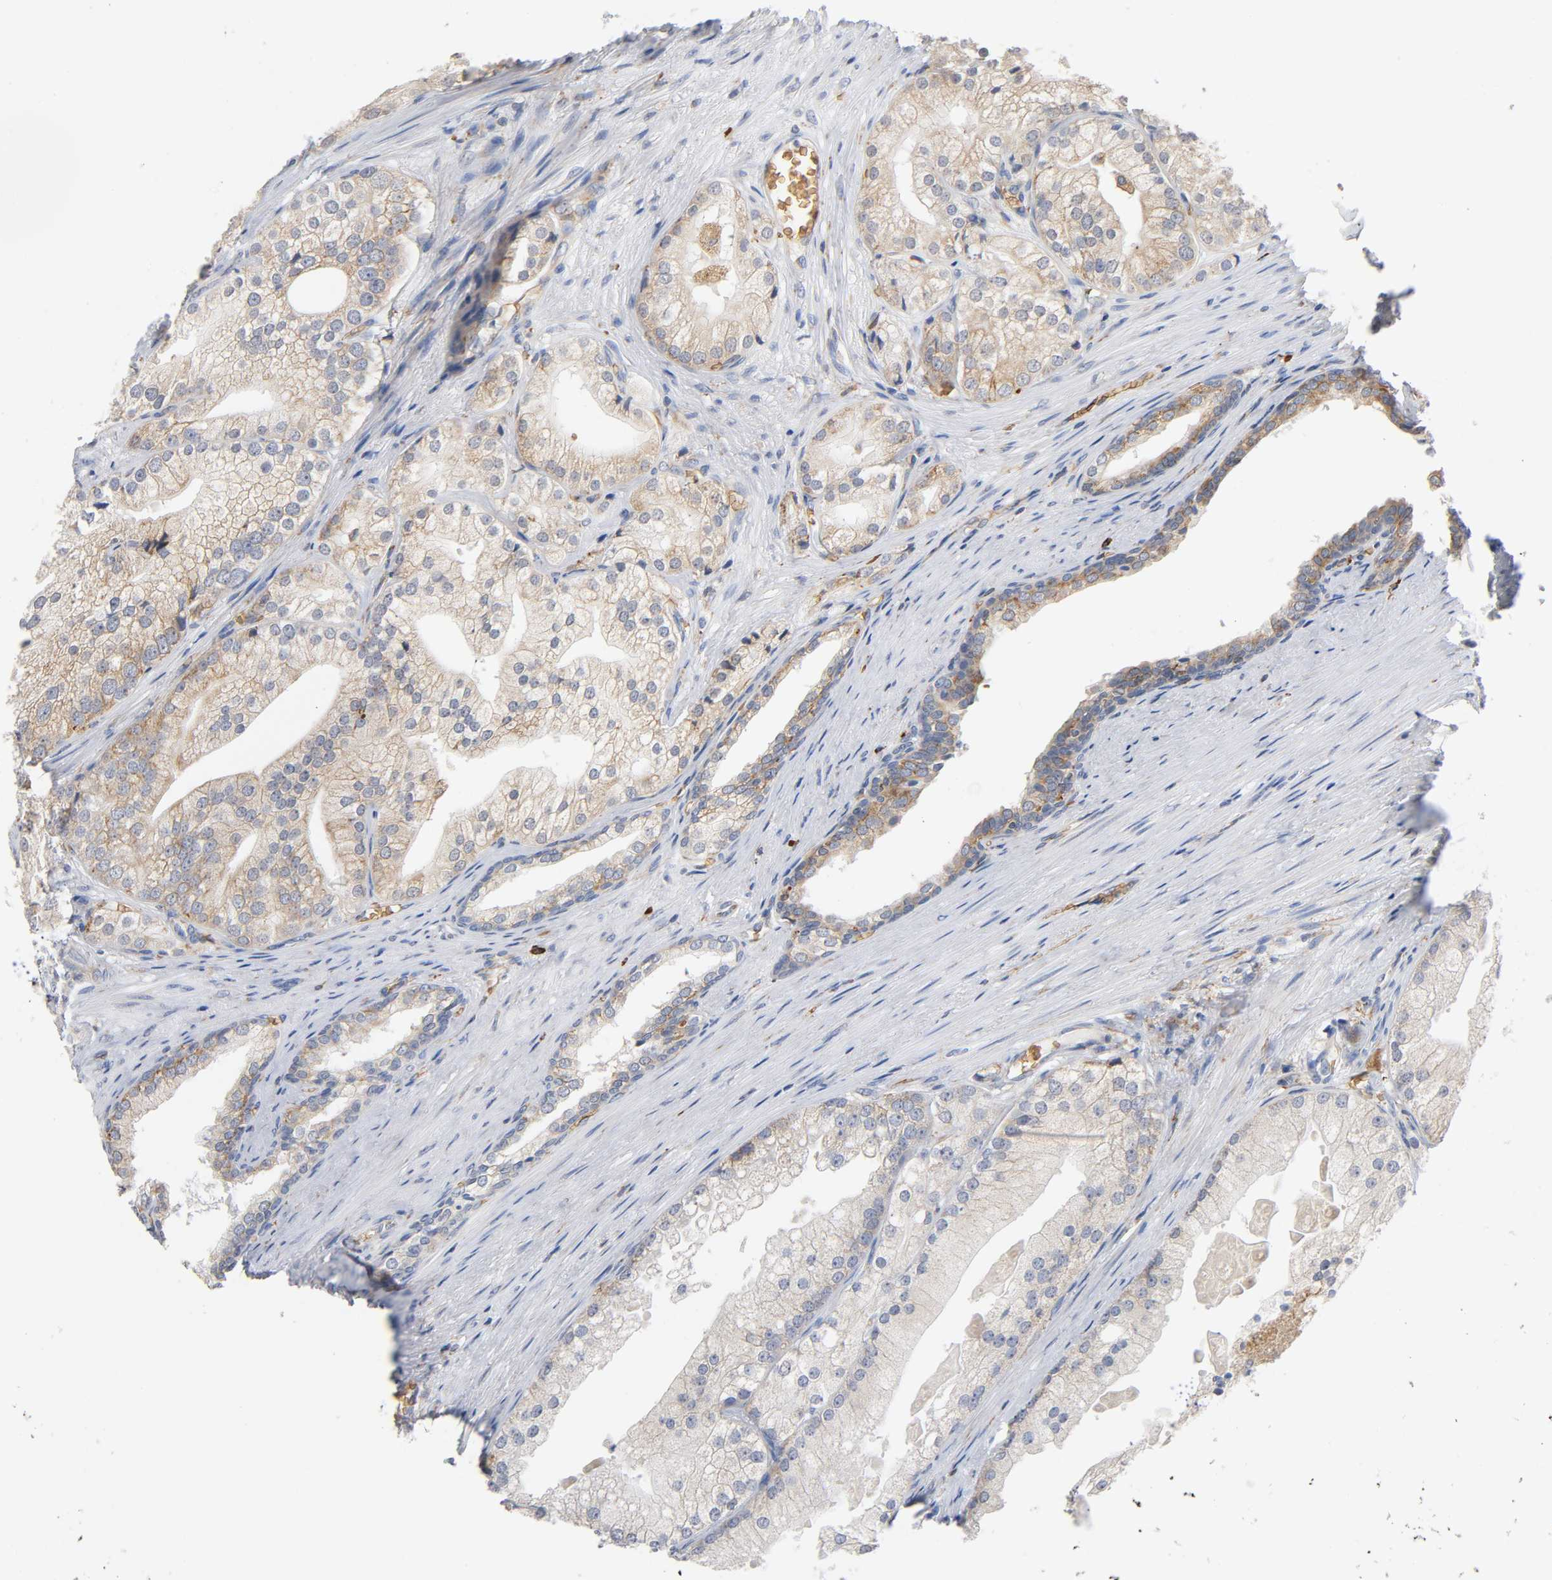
{"staining": {"intensity": "weak", "quantity": ">75%", "location": "cytoplasmic/membranous"}, "tissue": "prostate cancer", "cell_type": "Tumor cells", "image_type": "cancer", "snomed": [{"axis": "morphology", "description": "Adenocarcinoma, Low grade"}, {"axis": "topography", "description": "Prostate"}], "caption": "Protein expression by IHC displays weak cytoplasmic/membranous positivity in approximately >75% of tumor cells in prostate cancer.", "gene": "UCKL1", "patient": {"sex": "male", "age": 69}}